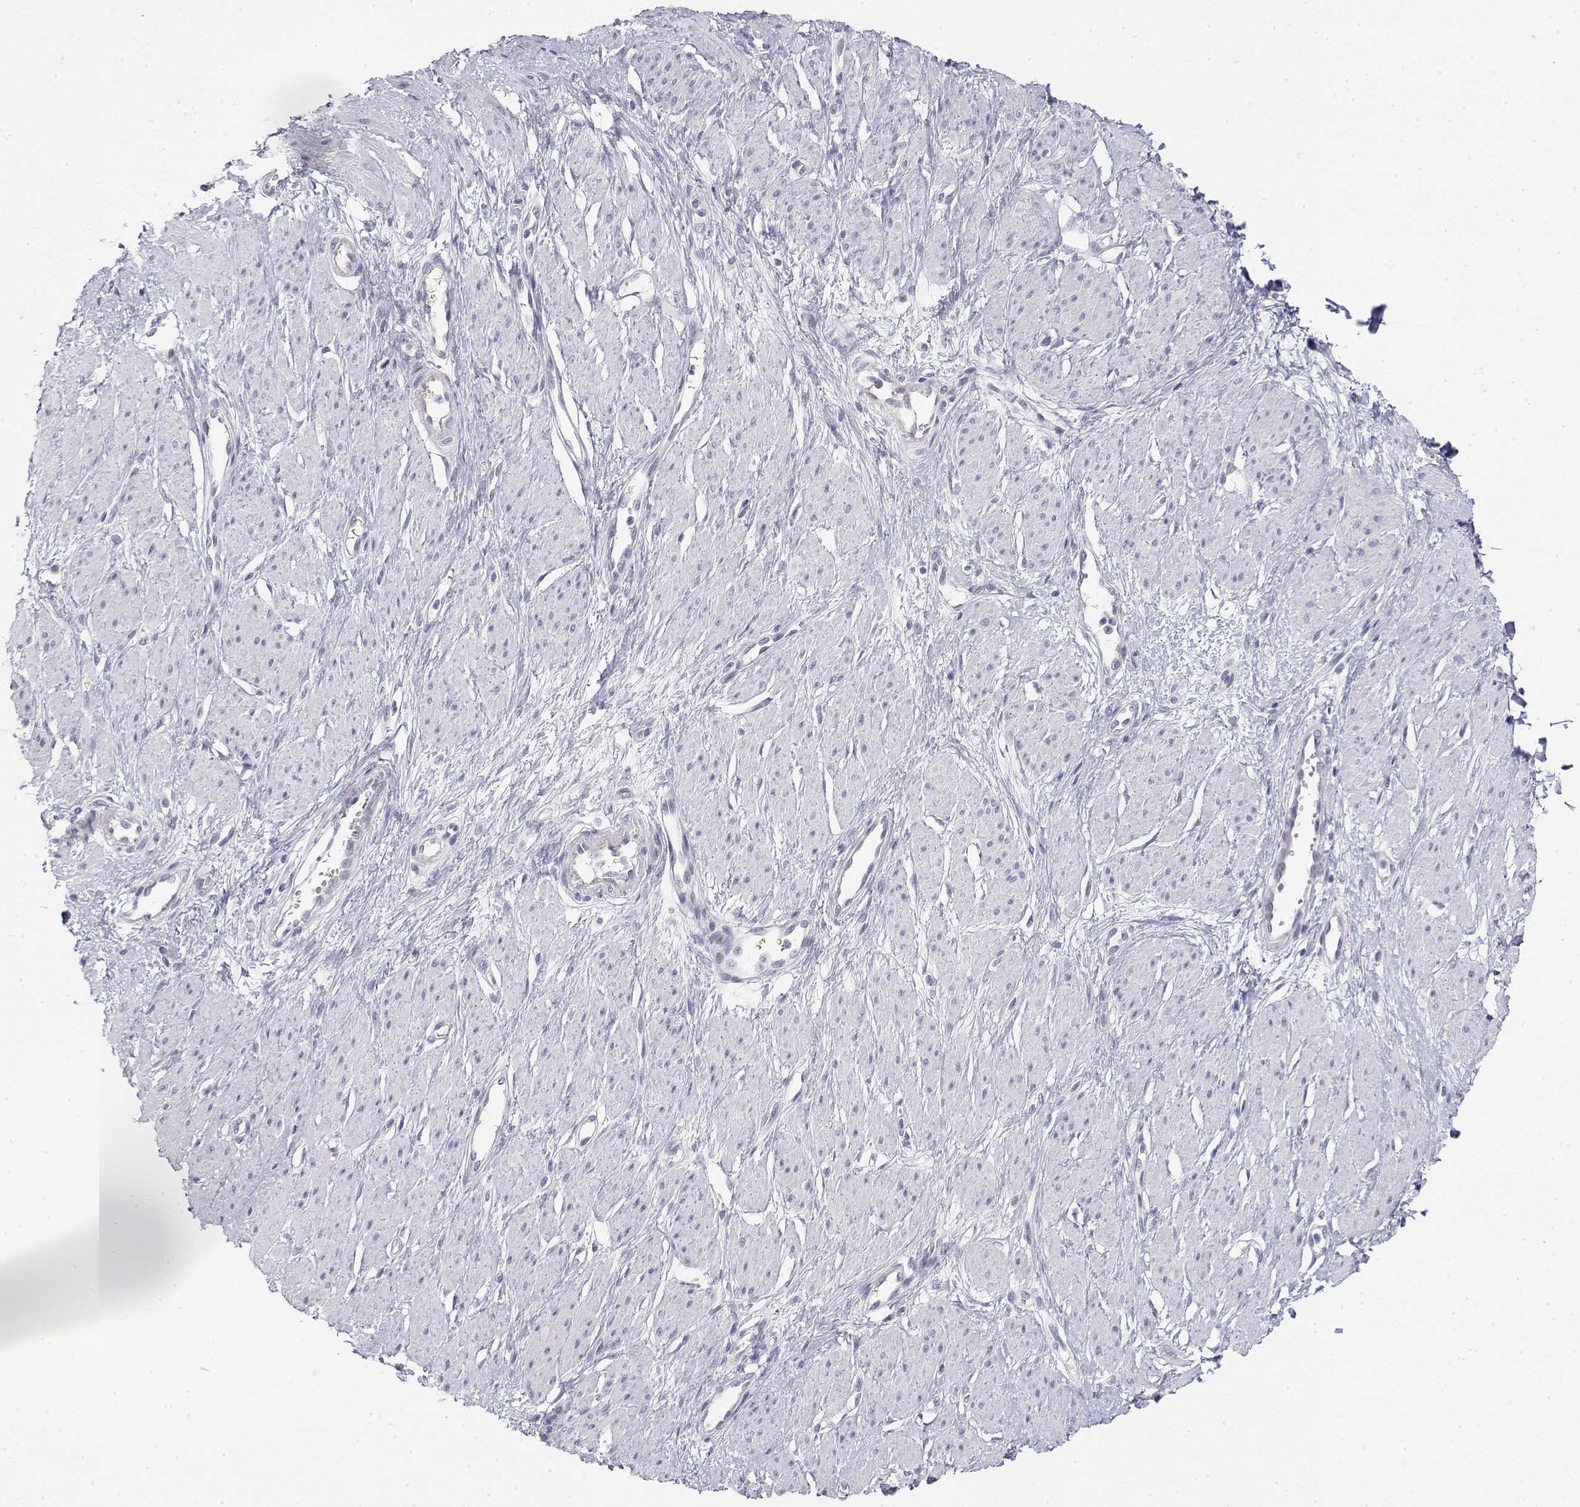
{"staining": {"intensity": "negative", "quantity": "none", "location": "none"}, "tissue": "smooth muscle", "cell_type": "Smooth muscle cells", "image_type": "normal", "snomed": [{"axis": "morphology", "description": "Normal tissue, NOS"}, {"axis": "topography", "description": "Smooth muscle"}, {"axis": "topography", "description": "Uterus"}], "caption": "This is an IHC micrograph of benign smooth muscle. There is no staining in smooth muscle cells.", "gene": "MISP", "patient": {"sex": "female", "age": 39}}